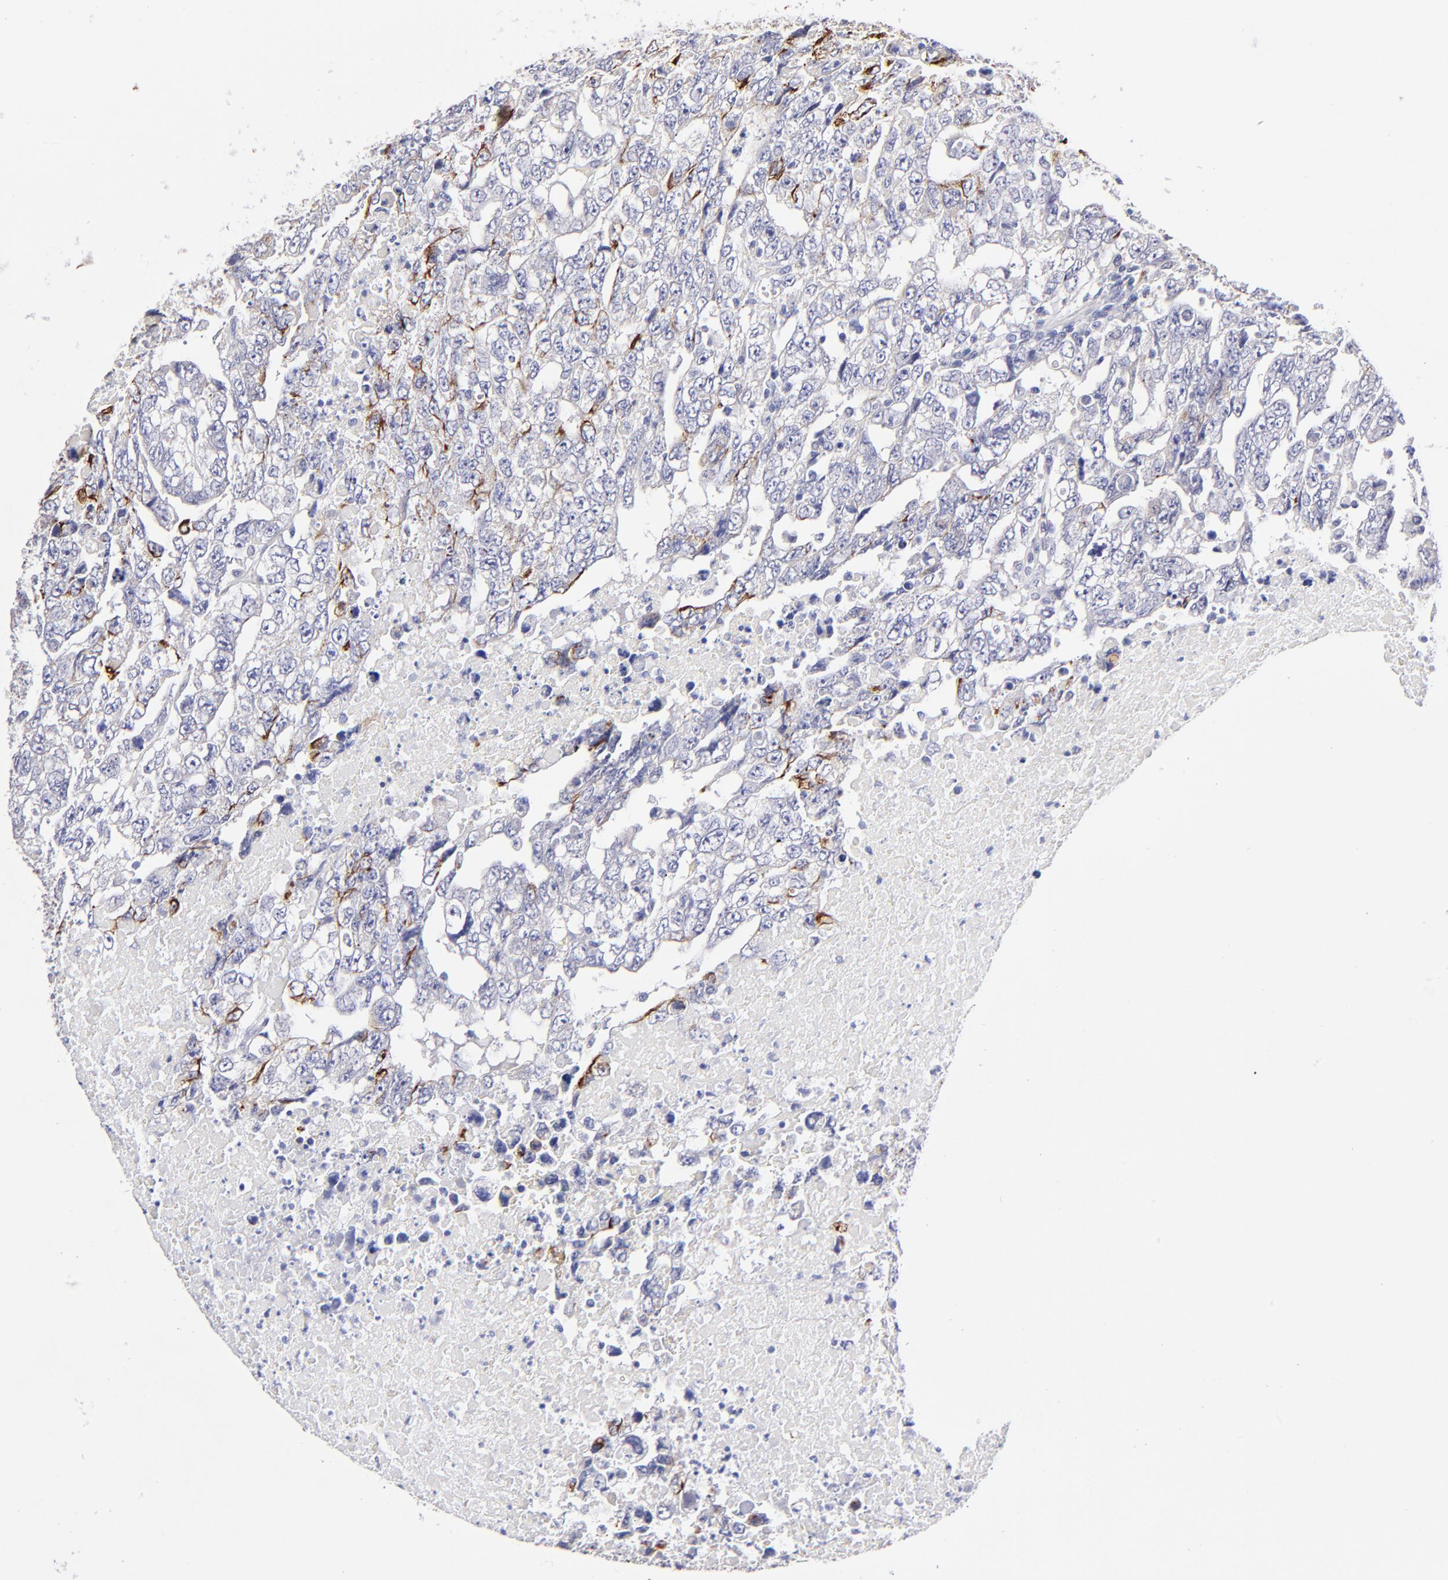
{"staining": {"intensity": "negative", "quantity": "none", "location": "none"}, "tissue": "testis cancer", "cell_type": "Tumor cells", "image_type": "cancer", "snomed": [{"axis": "morphology", "description": "Carcinoma, Embryonal, NOS"}, {"axis": "topography", "description": "Testis"}], "caption": "Tumor cells show no significant protein staining in embryonal carcinoma (testis).", "gene": "BTG2", "patient": {"sex": "male", "age": 36}}